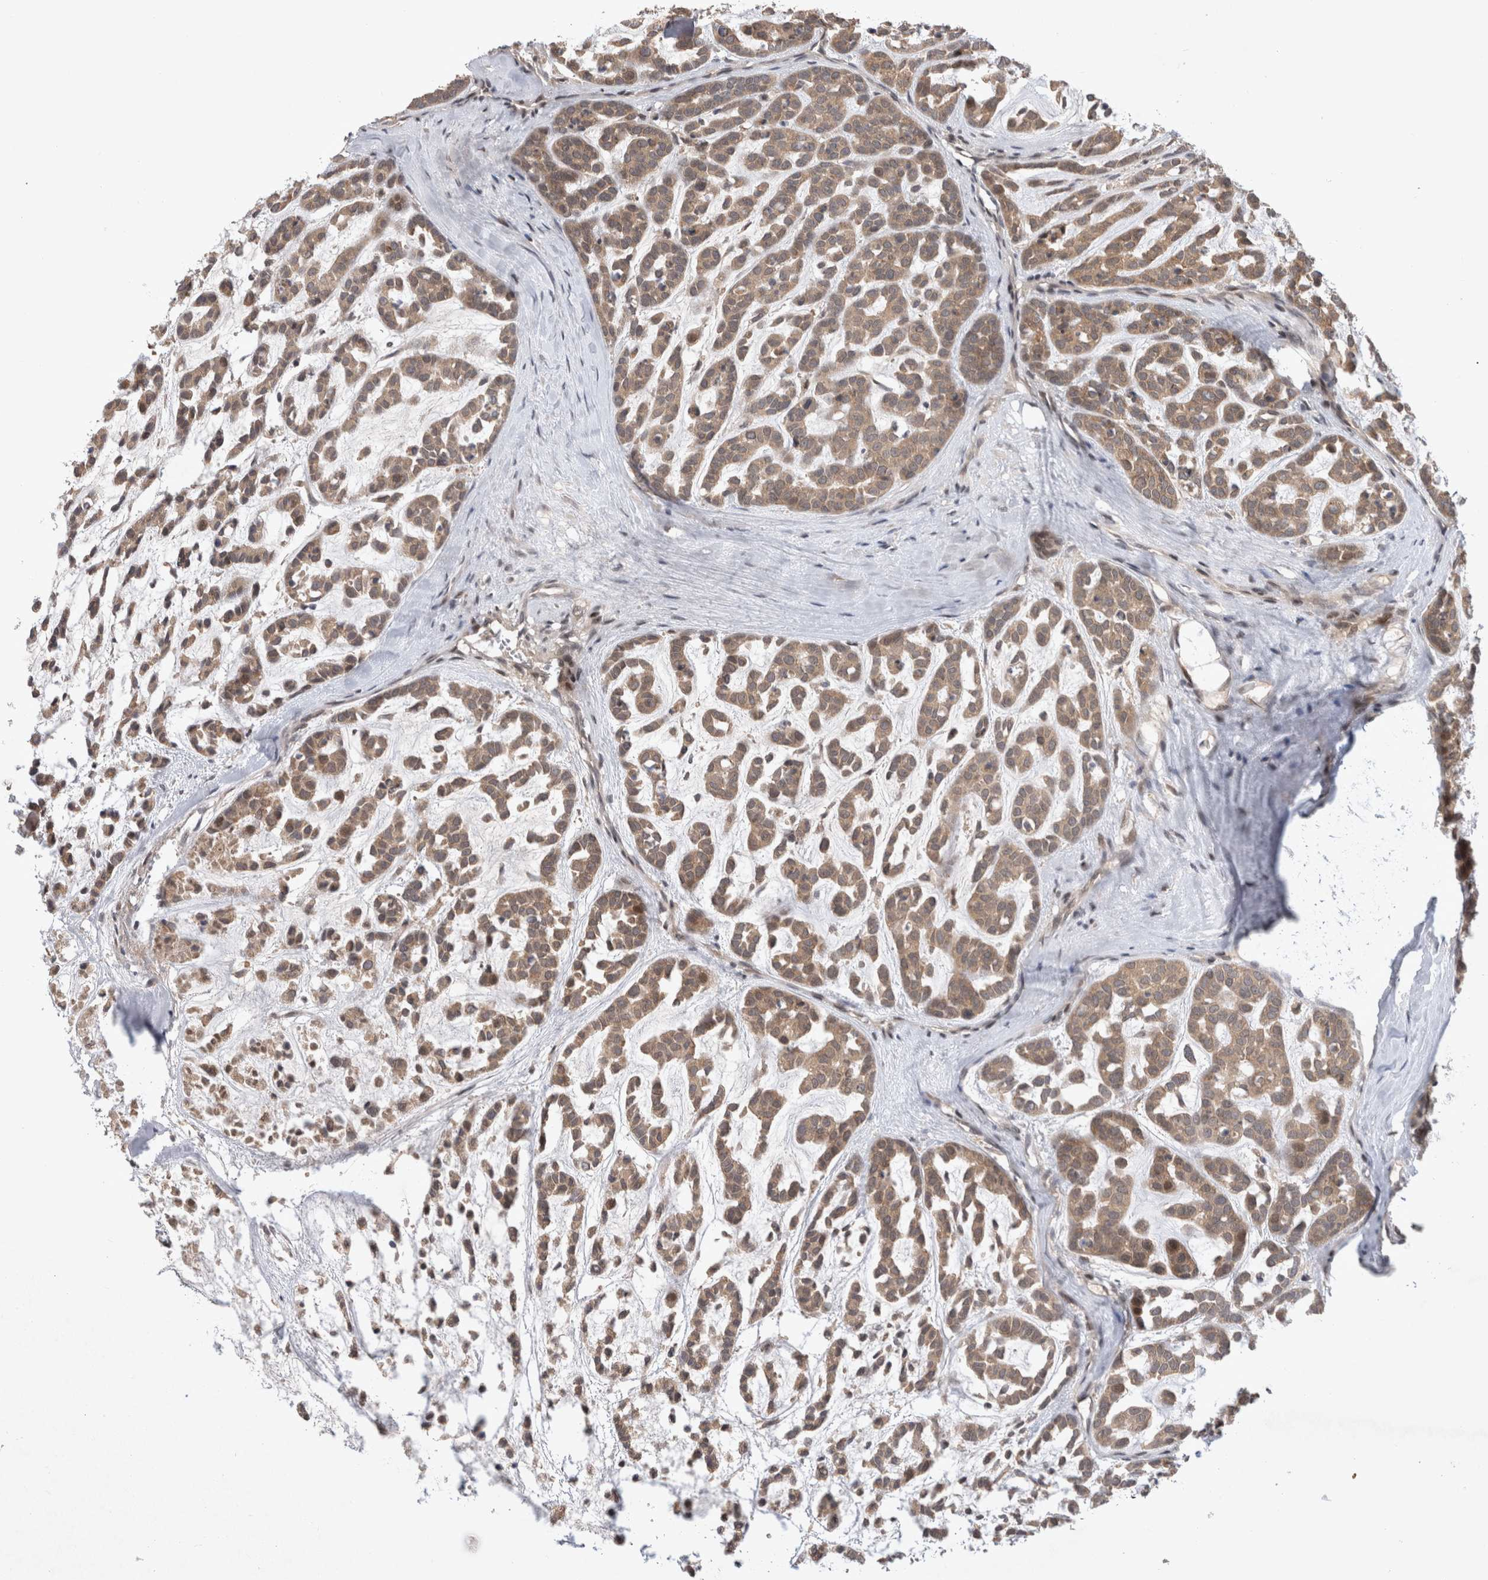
{"staining": {"intensity": "weak", "quantity": ">75%", "location": "cytoplasmic/membranous"}, "tissue": "head and neck cancer", "cell_type": "Tumor cells", "image_type": "cancer", "snomed": [{"axis": "morphology", "description": "Adenocarcinoma, NOS"}, {"axis": "morphology", "description": "Adenoma, NOS"}, {"axis": "topography", "description": "Head-Neck"}], "caption": "A high-resolution histopathology image shows immunohistochemistry staining of head and neck cancer (adenocarcinoma), which demonstrates weak cytoplasmic/membranous positivity in about >75% of tumor cells.", "gene": "PLEKHM1", "patient": {"sex": "female", "age": 55}}